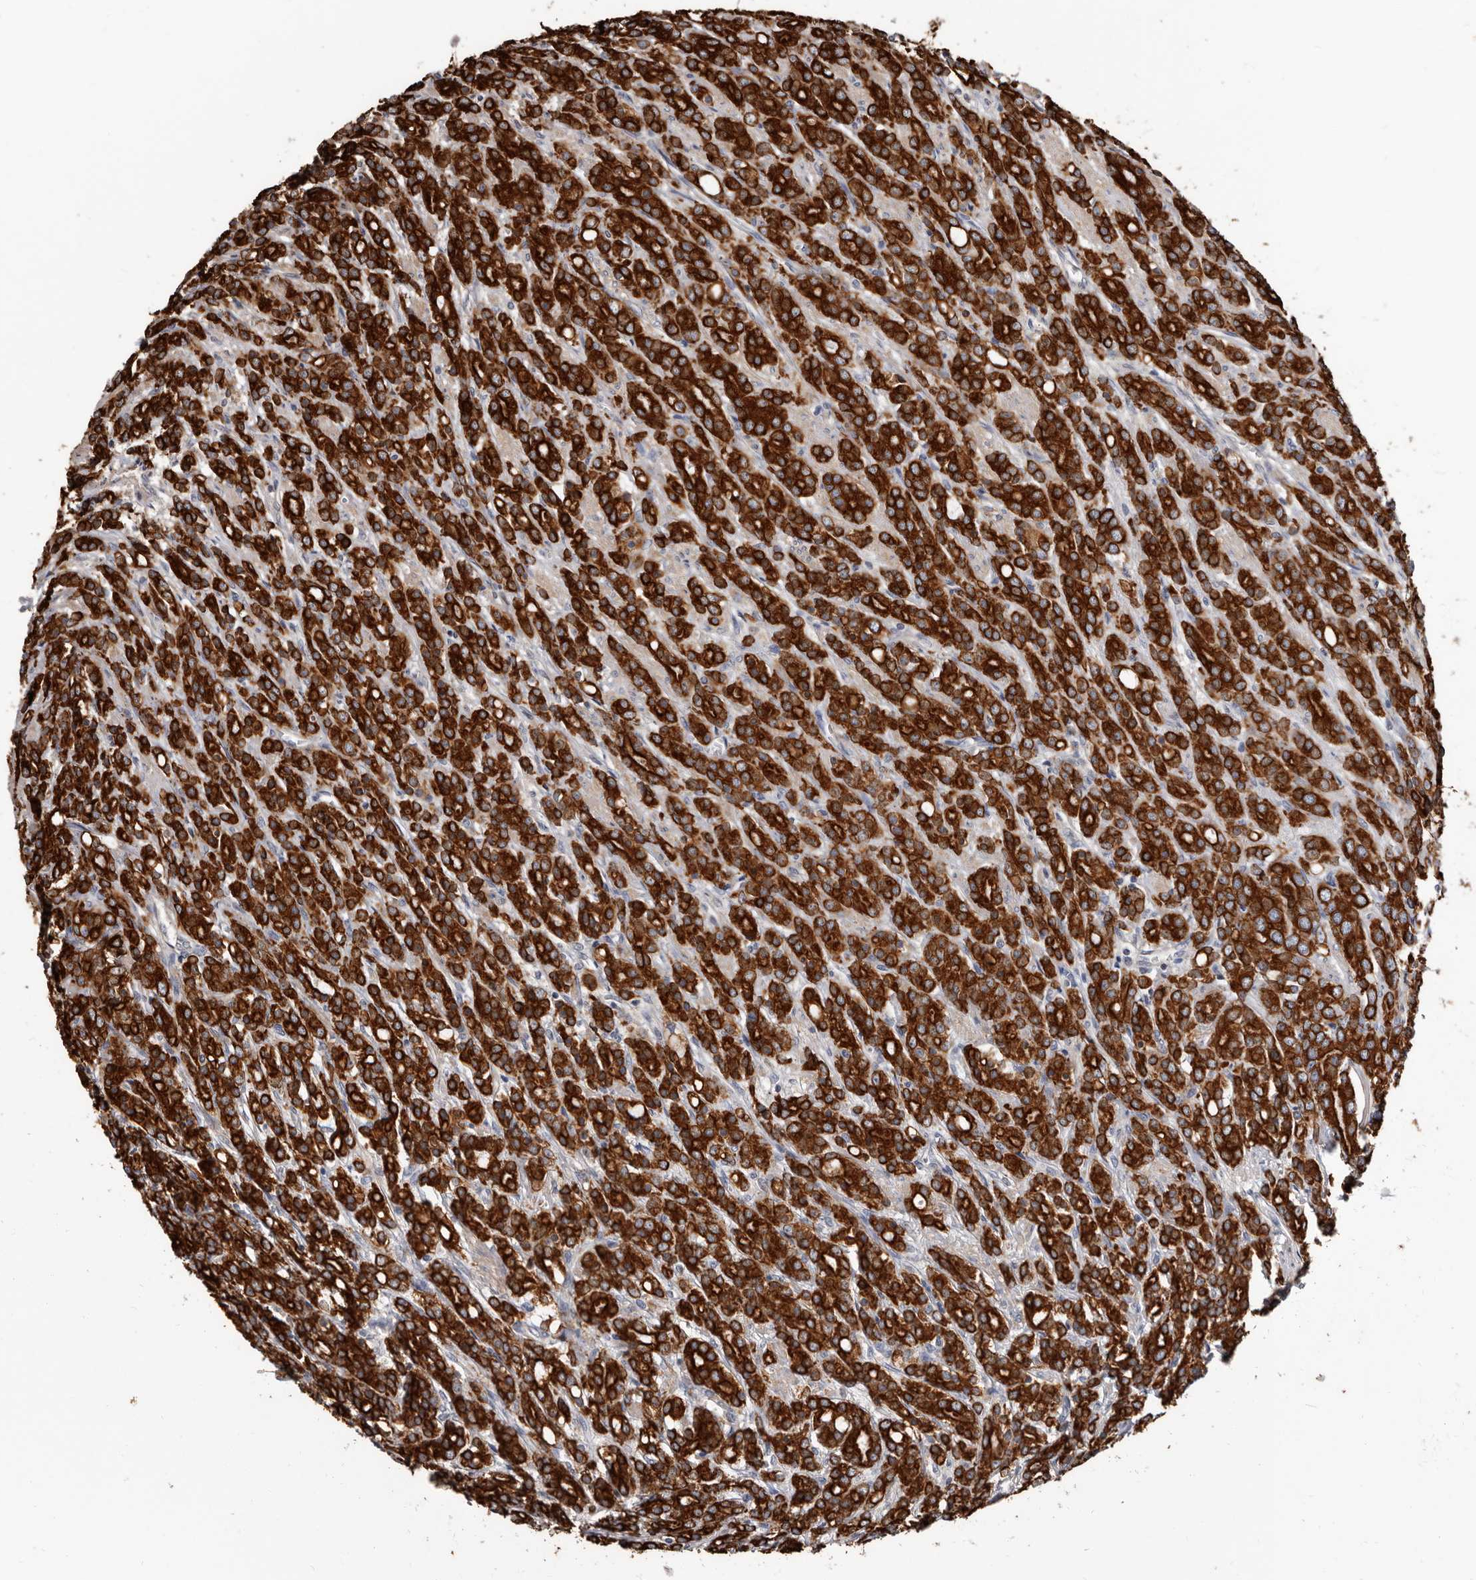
{"staining": {"intensity": "strong", "quantity": ">75%", "location": "cytoplasmic/membranous"}, "tissue": "prostate cancer", "cell_type": "Tumor cells", "image_type": "cancer", "snomed": [{"axis": "morphology", "description": "Adenocarcinoma, High grade"}, {"axis": "topography", "description": "Prostate"}], "caption": "High-power microscopy captured an immunohistochemistry micrograph of adenocarcinoma (high-grade) (prostate), revealing strong cytoplasmic/membranous staining in approximately >75% of tumor cells.", "gene": "MRPL18", "patient": {"sex": "male", "age": 62}}